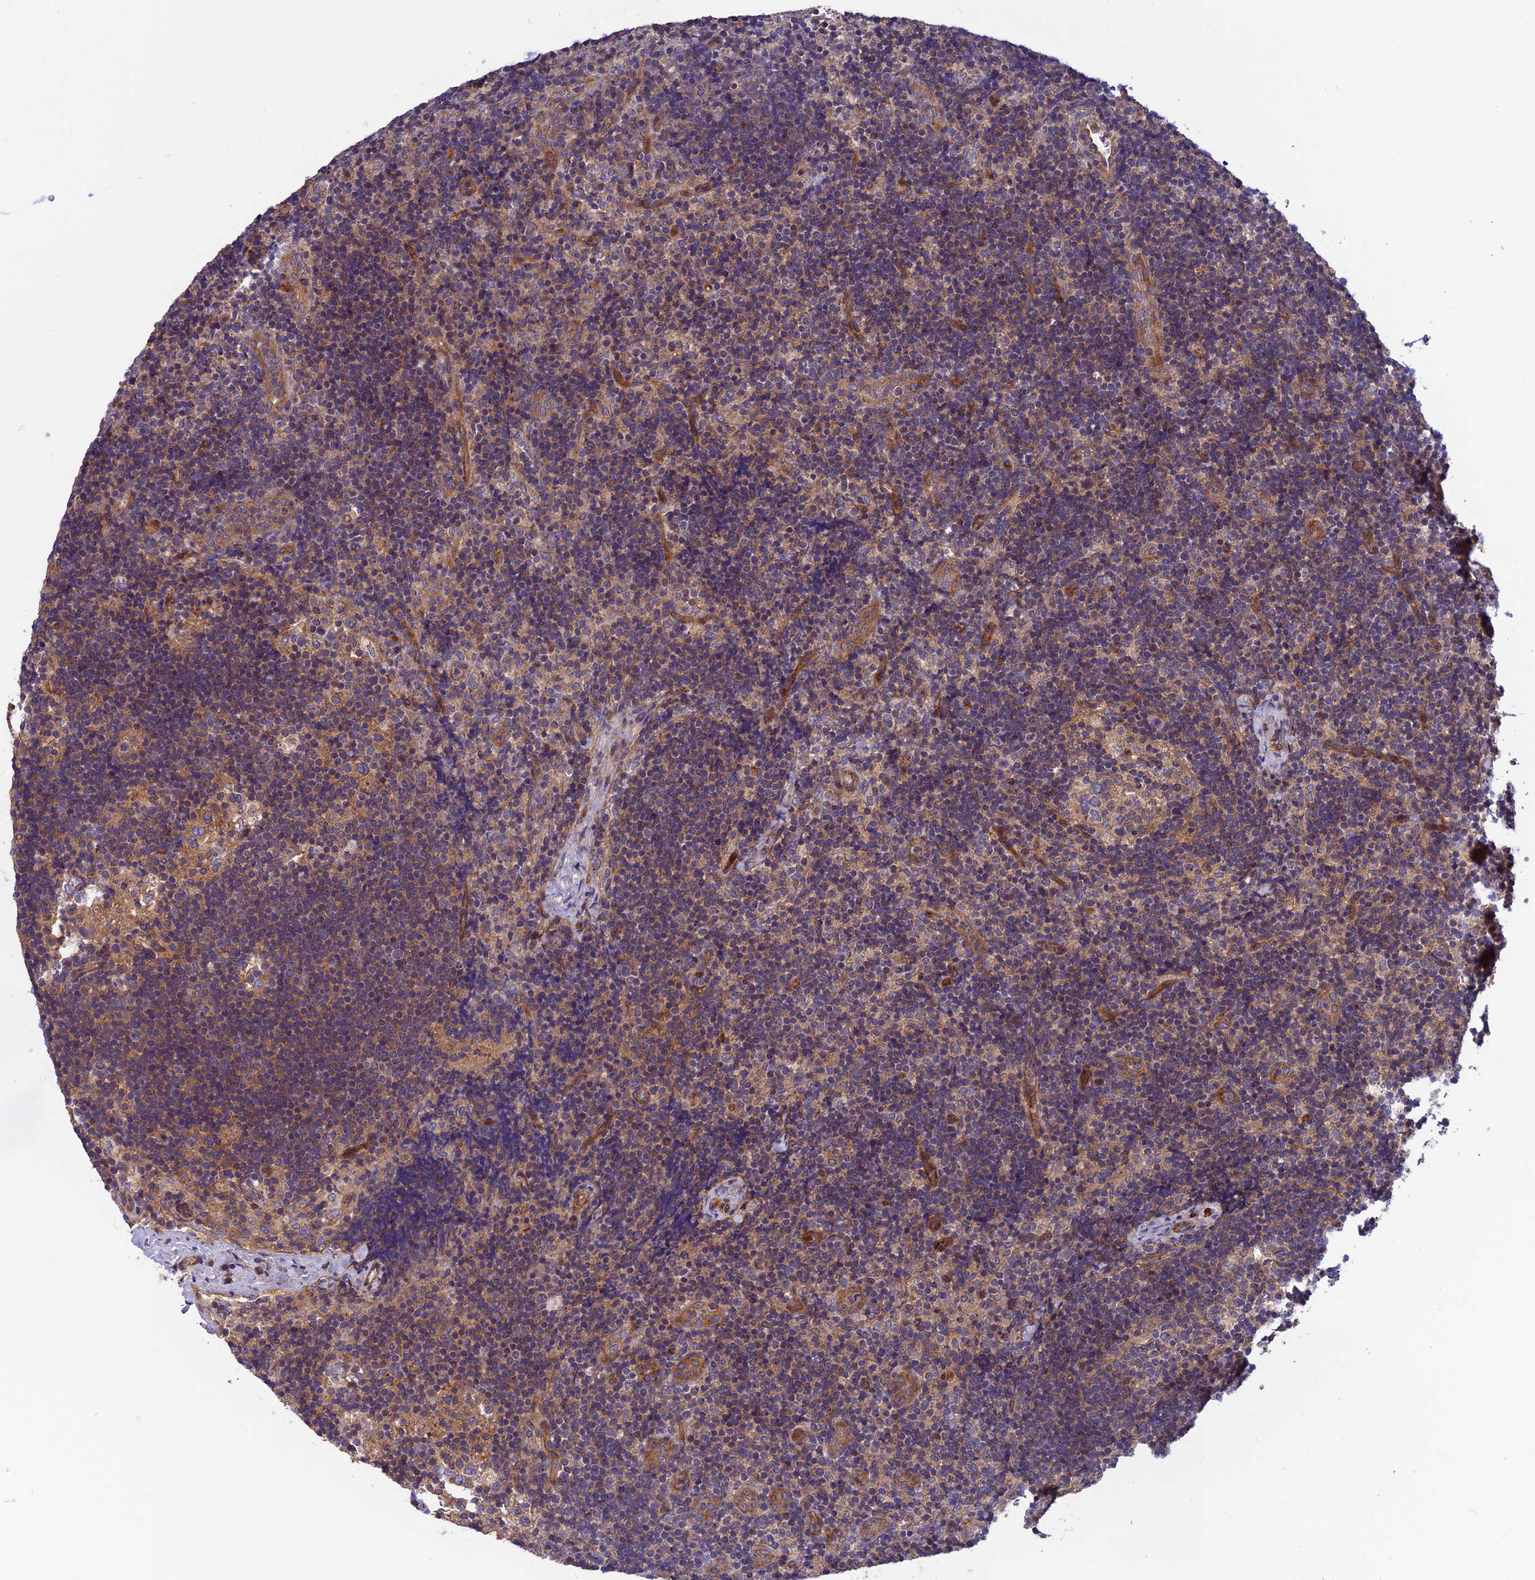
{"staining": {"intensity": "weak", "quantity": "<25%", "location": "cytoplasmic/membranous"}, "tissue": "lymph node", "cell_type": "Germinal center cells", "image_type": "normal", "snomed": [{"axis": "morphology", "description": "Normal tissue, NOS"}, {"axis": "topography", "description": "Lymph node"}], "caption": "An image of lymph node stained for a protein shows no brown staining in germinal center cells. The staining is performed using DAB (3,3'-diaminobenzidine) brown chromogen with nuclei counter-stained in using hematoxylin.", "gene": "ADAMTS15", "patient": {"sex": "female", "age": 22}}